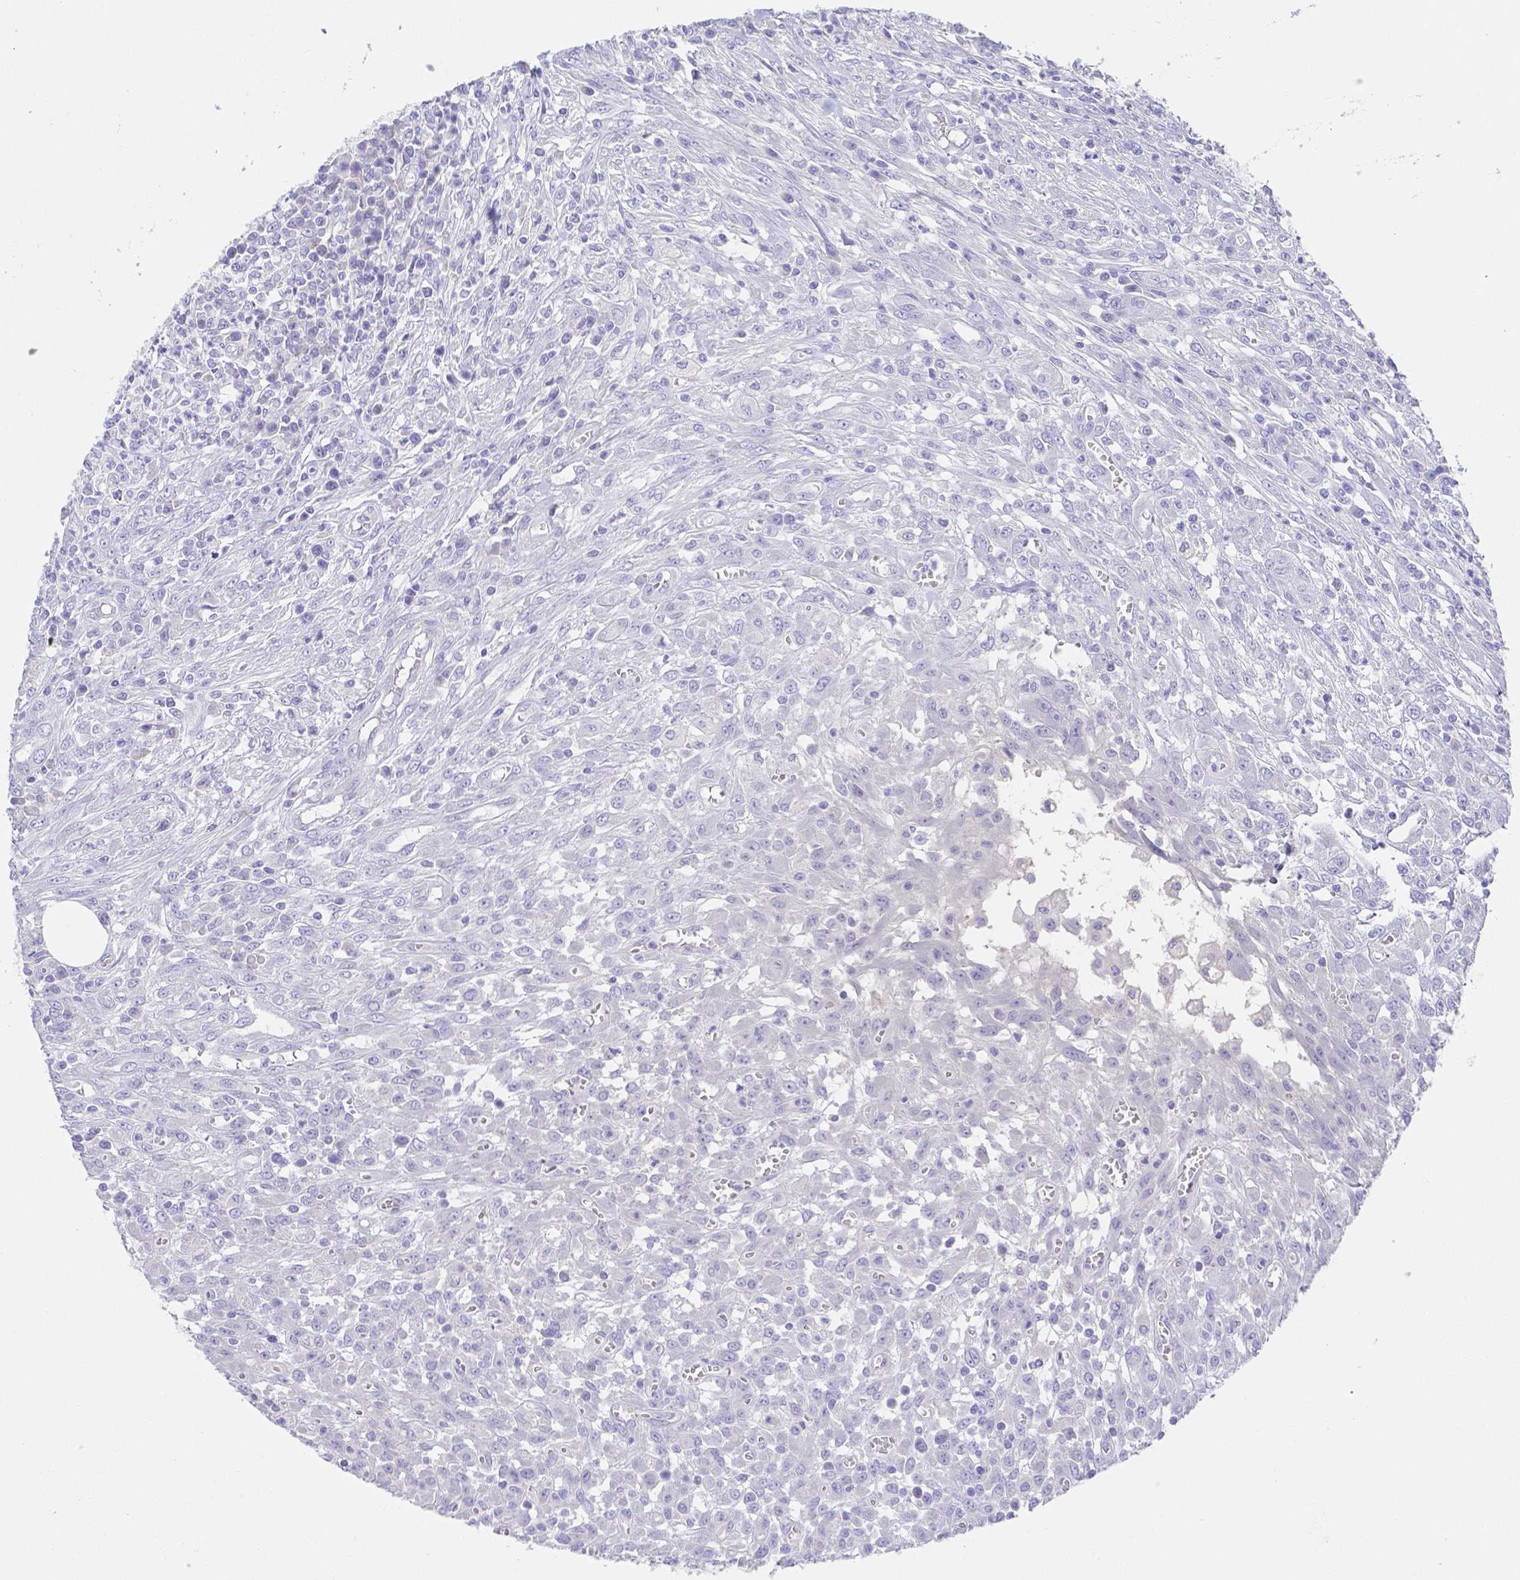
{"staining": {"intensity": "negative", "quantity": "none", "location": "none"}, "tissue": "colorectal cancer", "cell_type": "Tumor cells", "image_type": "cancer", "snomed": [{"axis": "morphology", "description": "Adenocarcinoma, NOS"}, {"axis": "topography", "description": "Colon"}], "caption": "High magnification brightfield microscopy of colorectal adenocarcinoma stained with DAB (3,3'-diaminobenzidine) (brown) and counterstained with hematoxylin (blue): tumor cells show no significant positivity.", "gene": "ZG16B", "patient": {"sex": "male", "age": 65}}